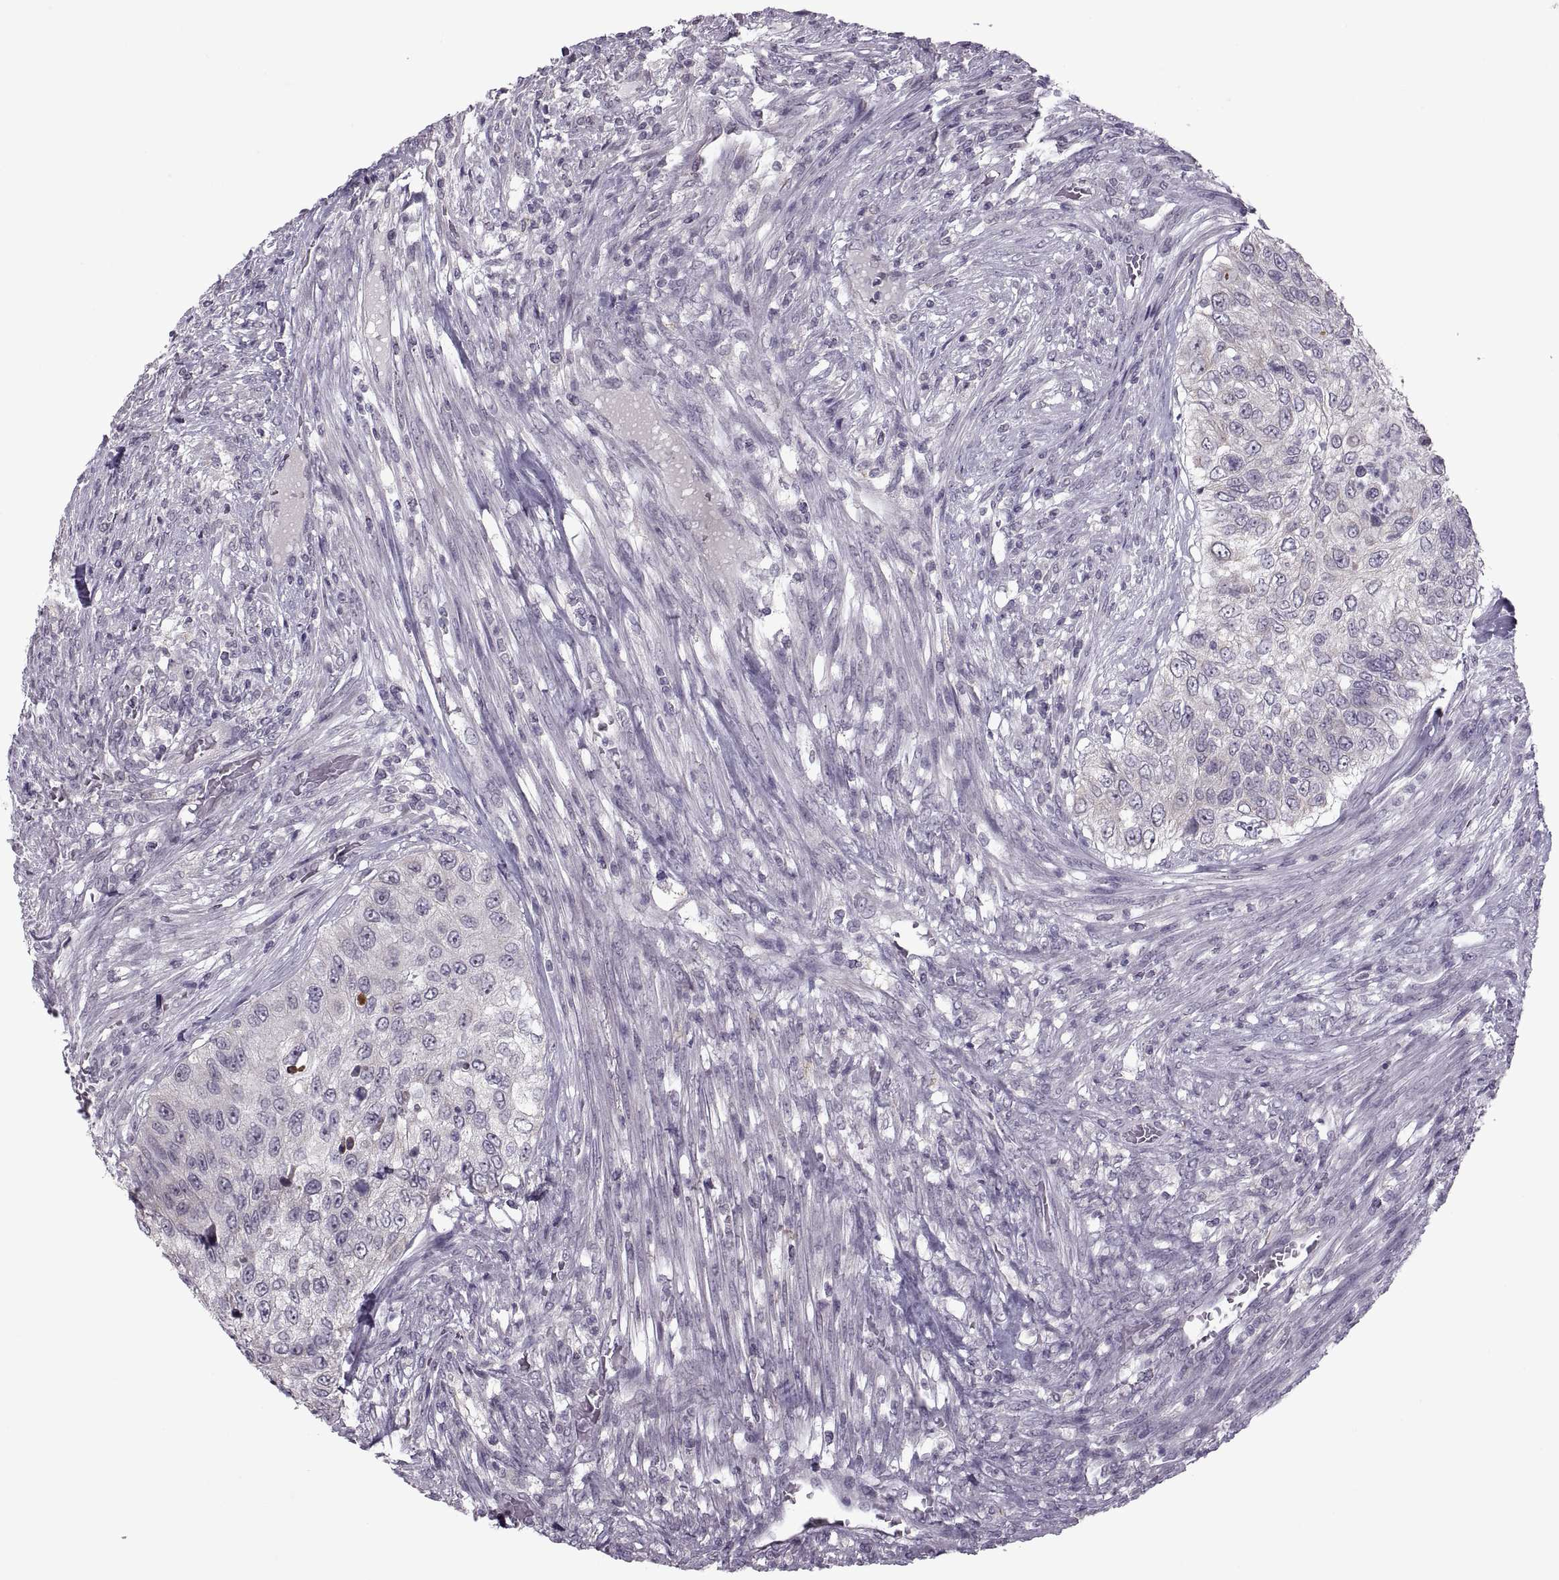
{"staining": {"intensity": "negative", "quantity": "none", "location": "none"}, "tissue": "urothelial cancer", "cell_type": "Tumor cells", "image_type": "cancer", "snomed": [{"axis": "morphology", "description": "Urothelial carcinoma, High grade"}, {"axis": "topography", "description": "Urinary bladder"}], "caption": "Immunohistochemistry histopathology image of neoplastic tissue: urothelial cancer stained with DAB exhibits no significant protein staining in tumor cells. (Immunohistochemistry (ihc), brightfield microscopy, high magnification).", "gene": "MGAT4D", "patient": {"sex": "female", "age": 60}}